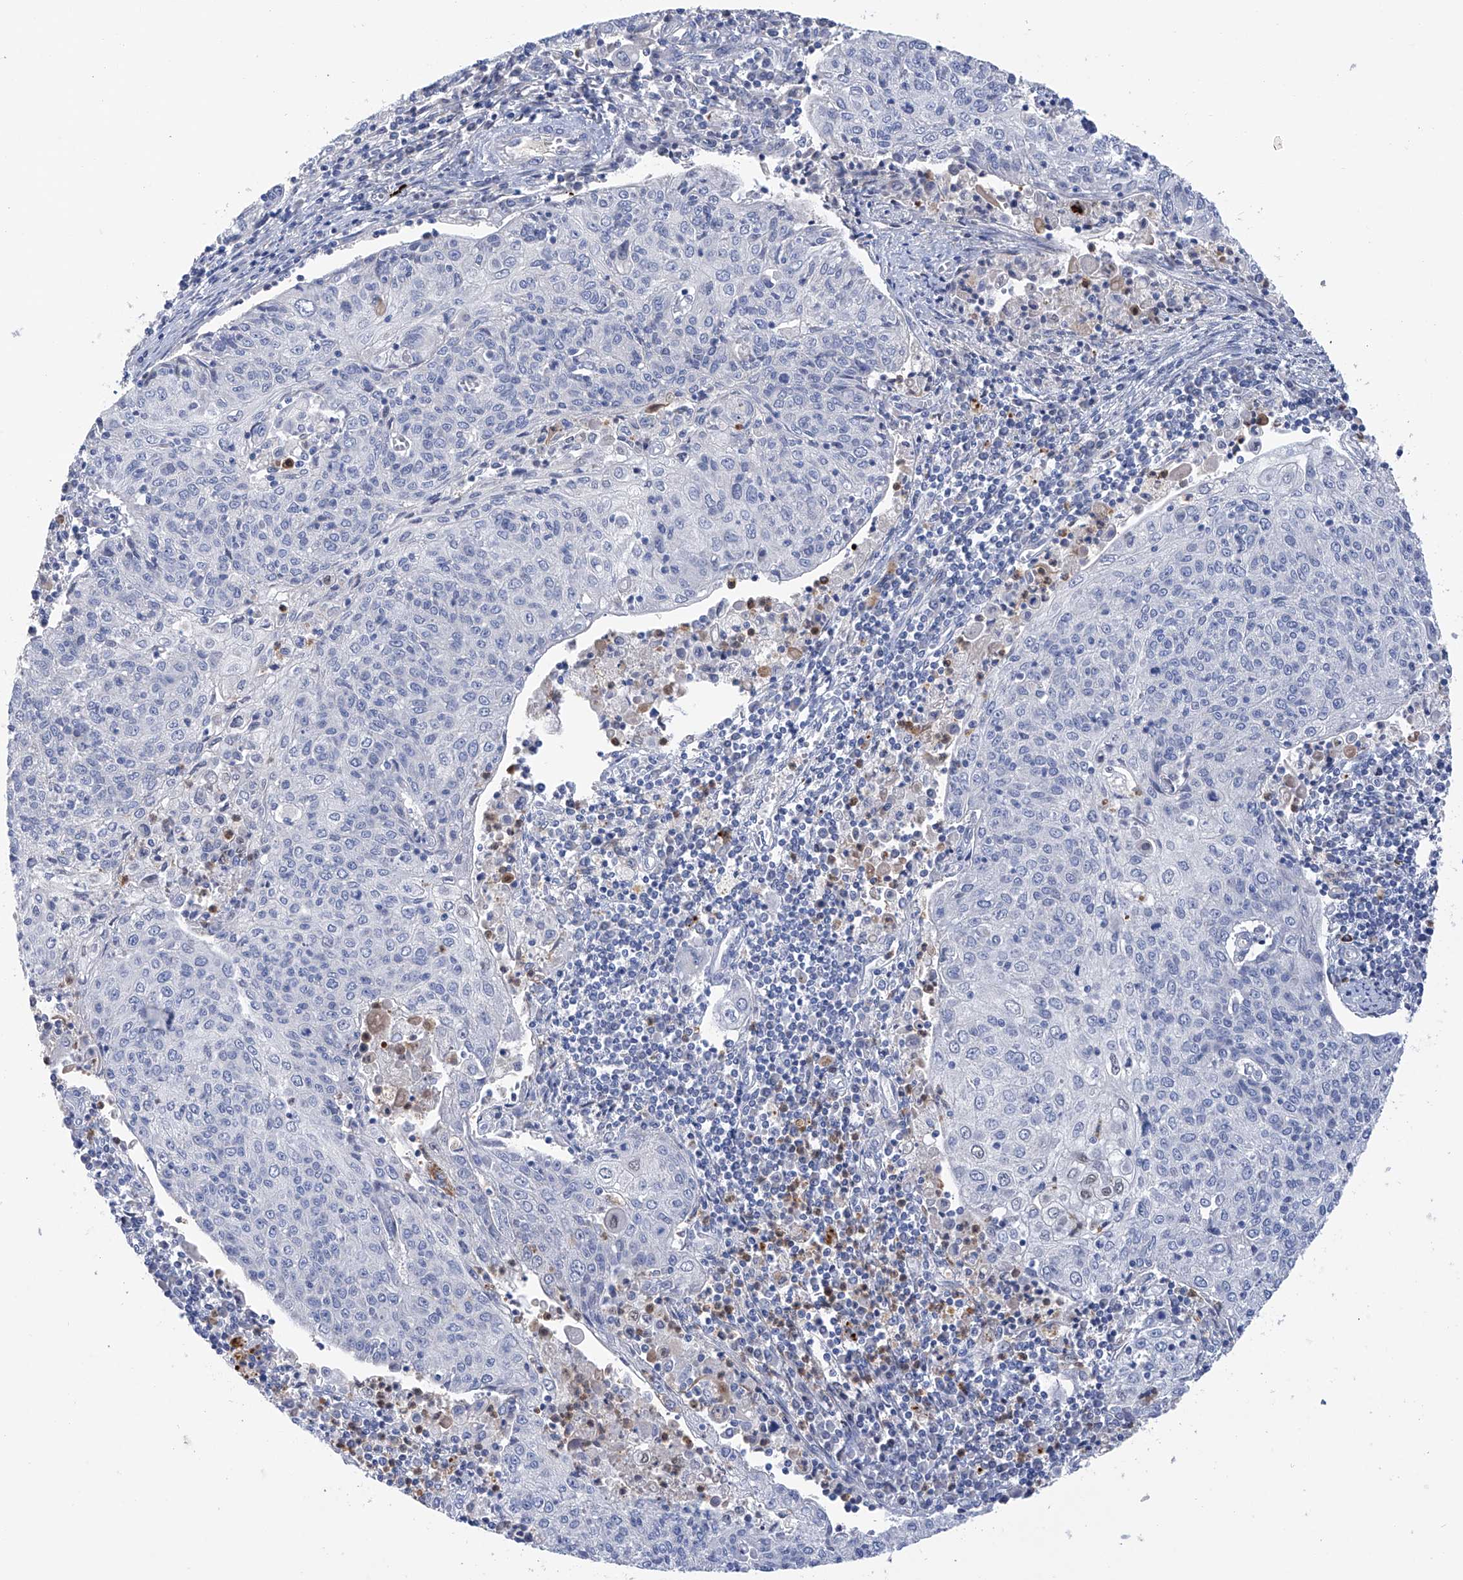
{"staining": {"intensity": "negative", "quantity": "none", "location": "none"}, "tissue": "cervical cancer", "cell_type": "Tumor cells", "image_type": "cancer", "snomed": [{"axis": "morphology", "description": "Squamous cell carcinoma, NOS"}, {"axis": "topography", "description": "Cervix"}], "caption": "Immunohistochemistry (IHC) of cervical squamous cell carcinoma displays no staining in tumor cells.", "gene": "PHF20", "patient": {"sex": "female", "age": 48}}